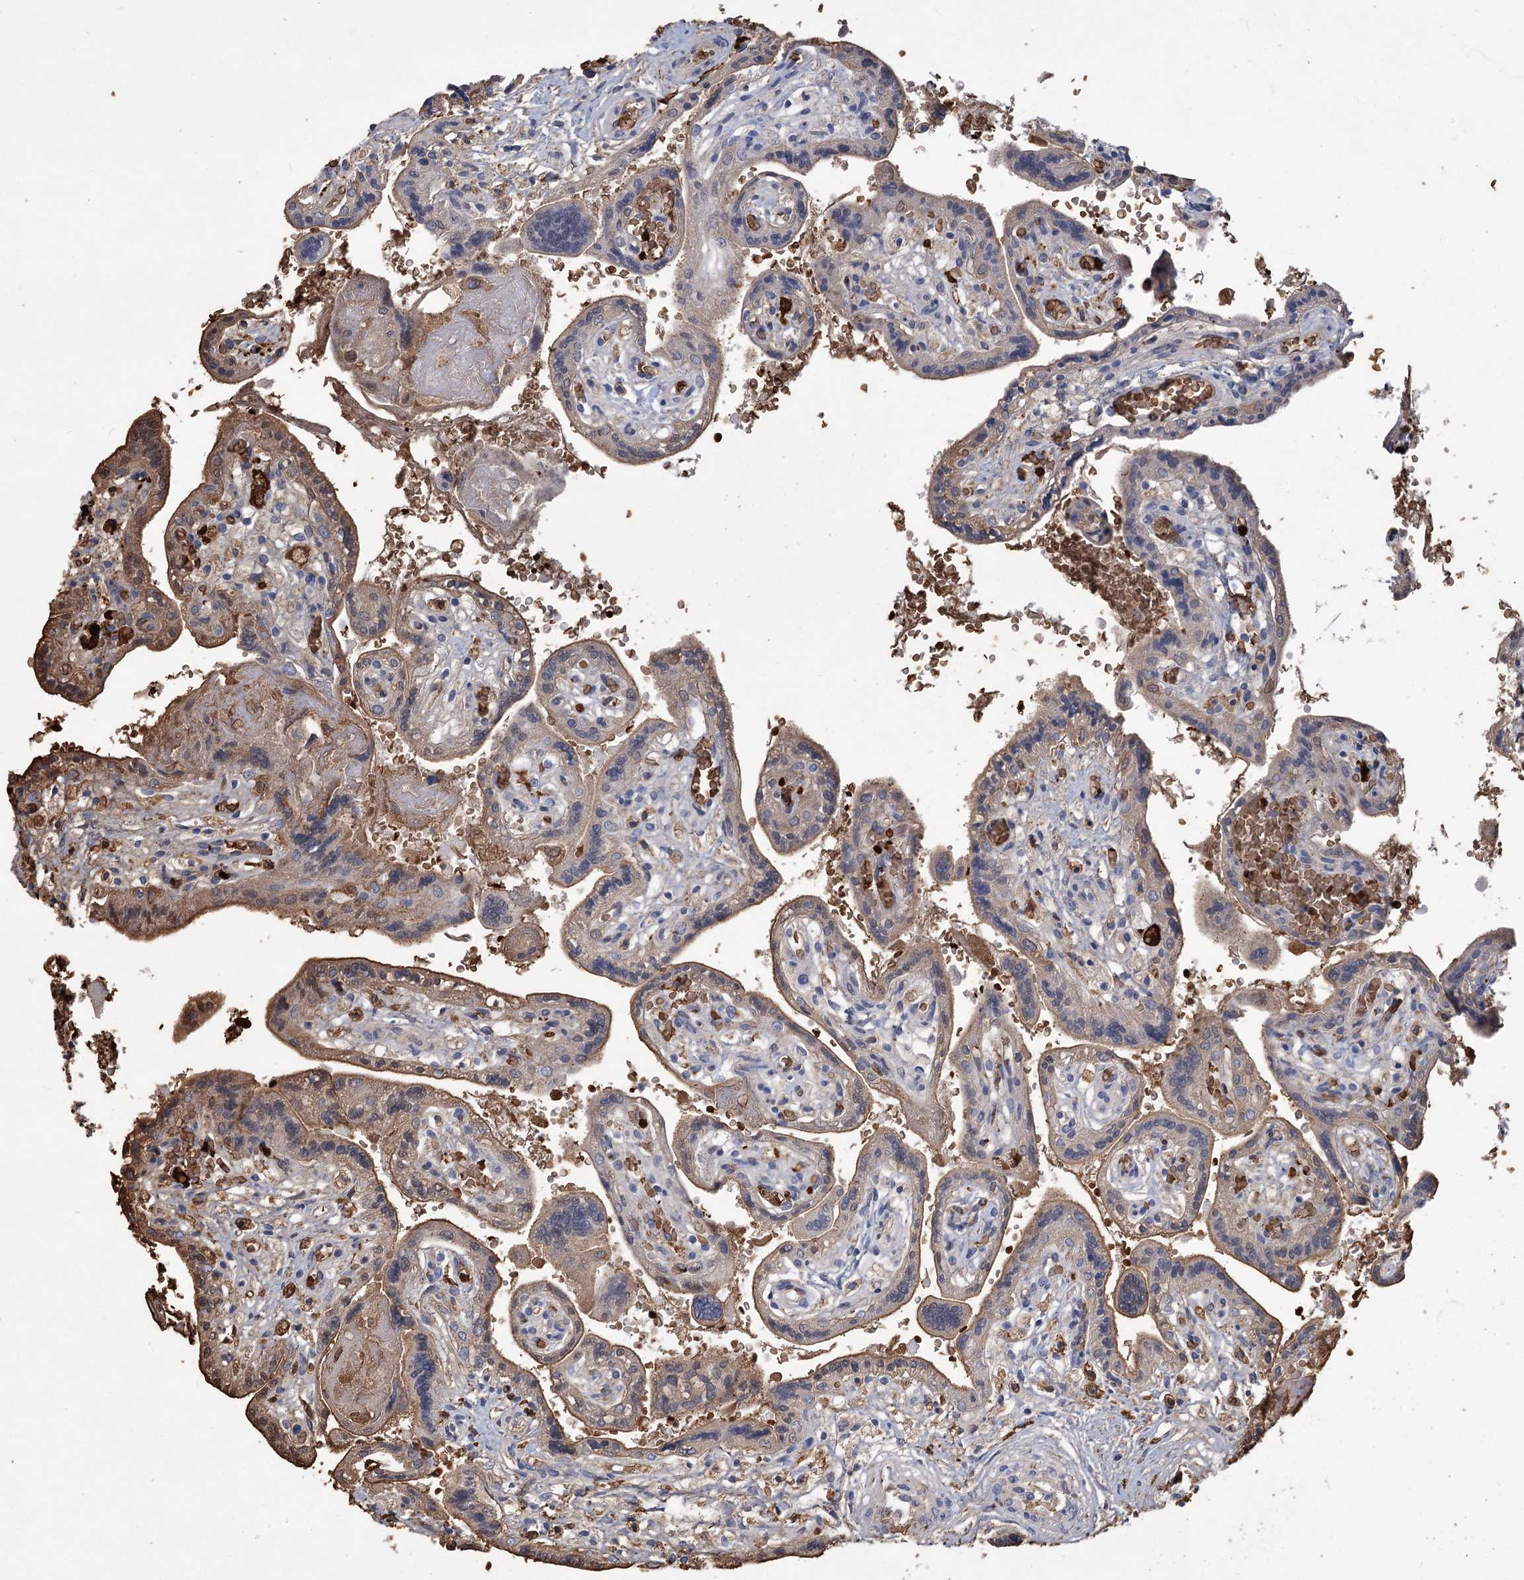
{"staining": {"intensity": "weak", "quantity": "25%-75%", "location": "cytoplasmic/membranous"}, "tissue": "placenta", "cell_type": "Trophoblastic cells", "image_type": "normal", "snomed": [{"axis": "morphology", "description": "Normal tissue, NOS"}, {"axis": "topography", "description": "Placenta"}], "caption": "Immunohistochemistry histopathology image of unremarkable placenta: placenta stained using IHC shows low levels of weak protein expression localized specifically in the cytoplasmic/membranous of trophoblastic cells, appearing as a cytoplasmic/membranous brown color.", "gene": "HBA1", "patient": {"sex": "female", "age": 37}}